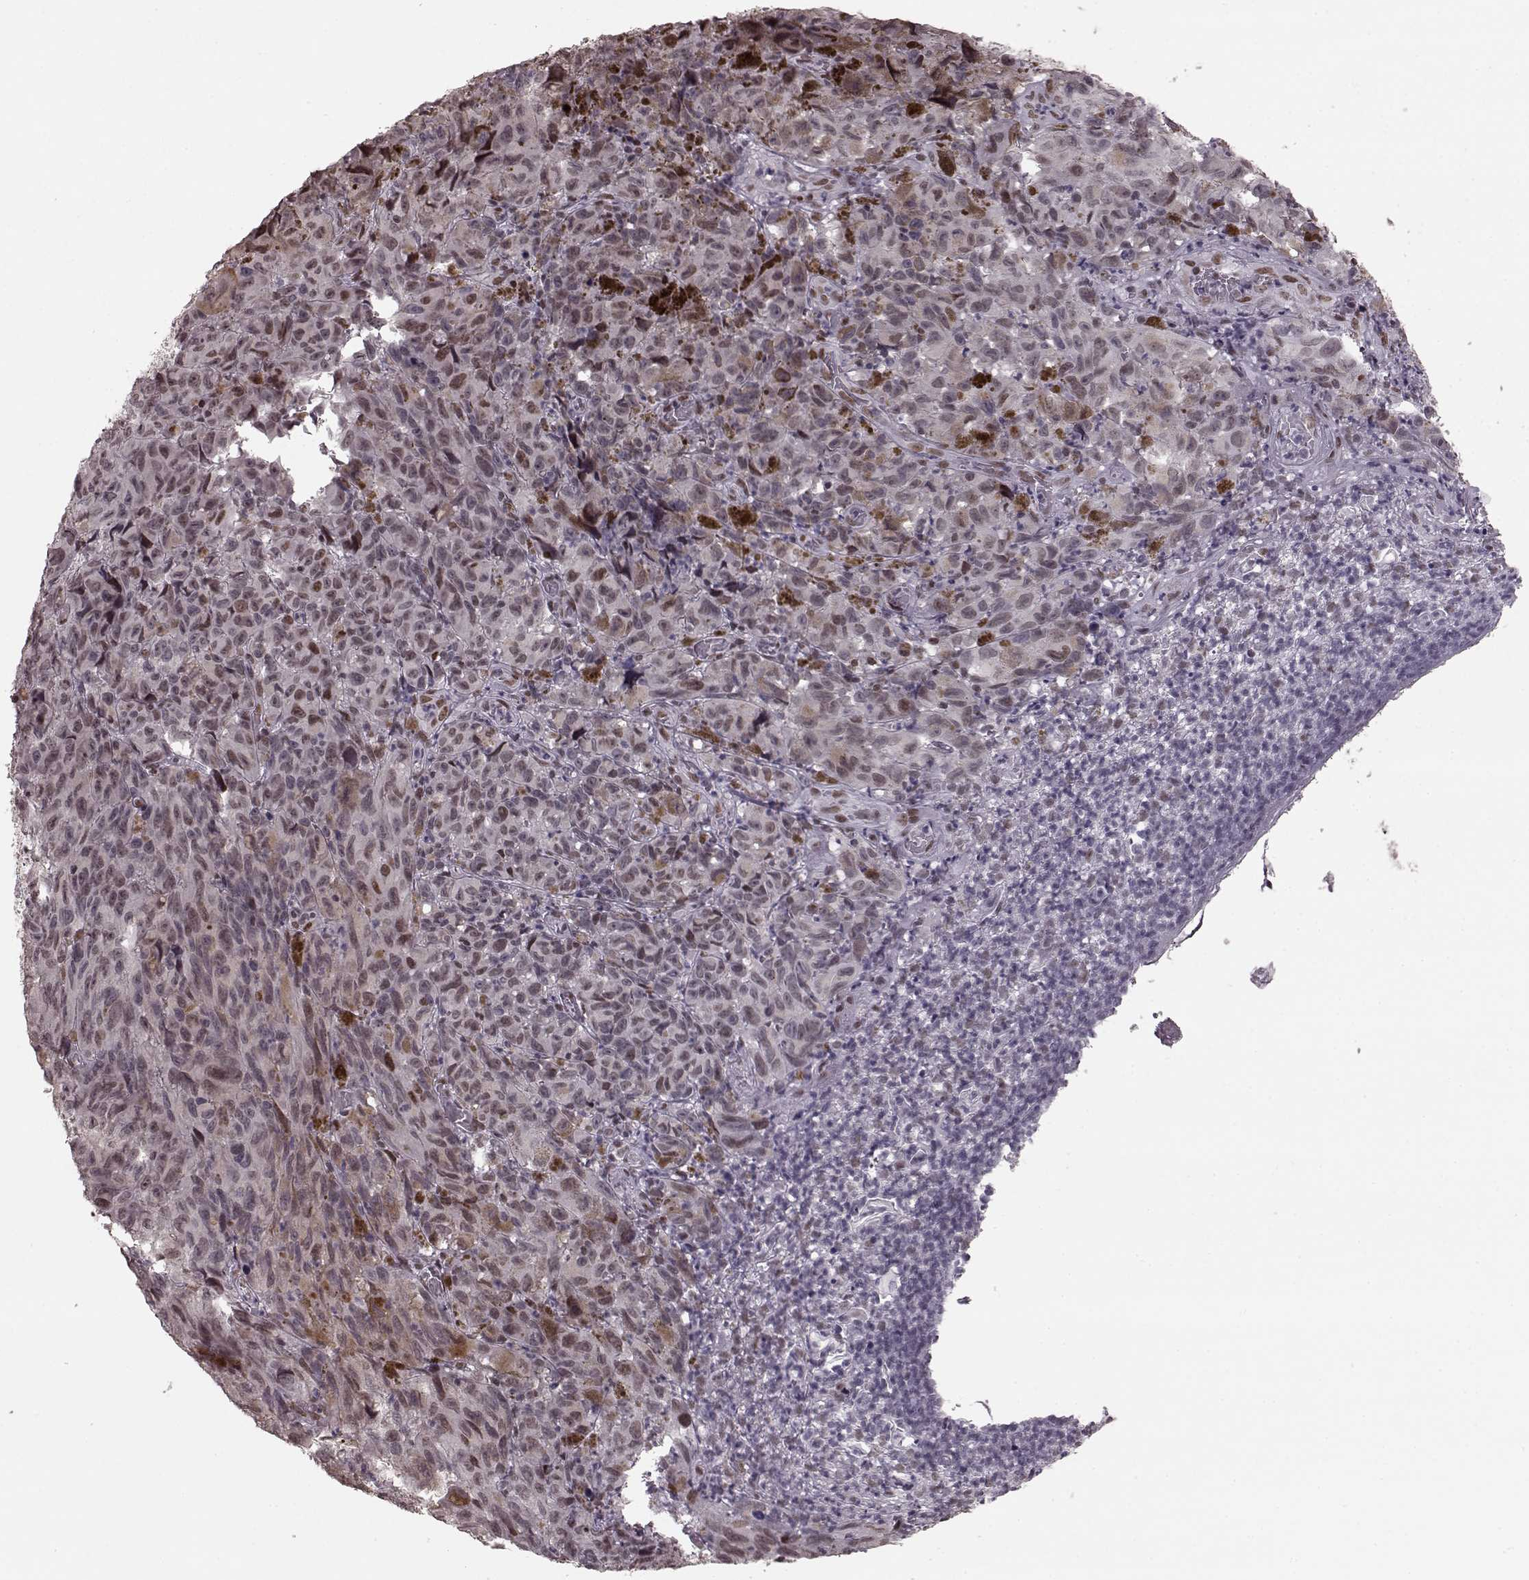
{"staining": {"intensity": "weak", "quantity": "<25%", "location": "cytoplasmic/membranous"}, "tissue": "melanoma", "cell_type": "Tumor cells", "image_type": "cancer", "snomed": [{"axis": "morphology", "description": "Malignant melanoma, NOS"}, {"axis": "topography", "description": "Vulva, labia, clitoris and Bartholin´s gland, NO"}], "caption": "The immunohistochemistry micrograph has no significant expression in tumor cells of malignant melanoma tissue.", "gene": "NR2C1", "patient": {"sex": "female", "age": 75}}